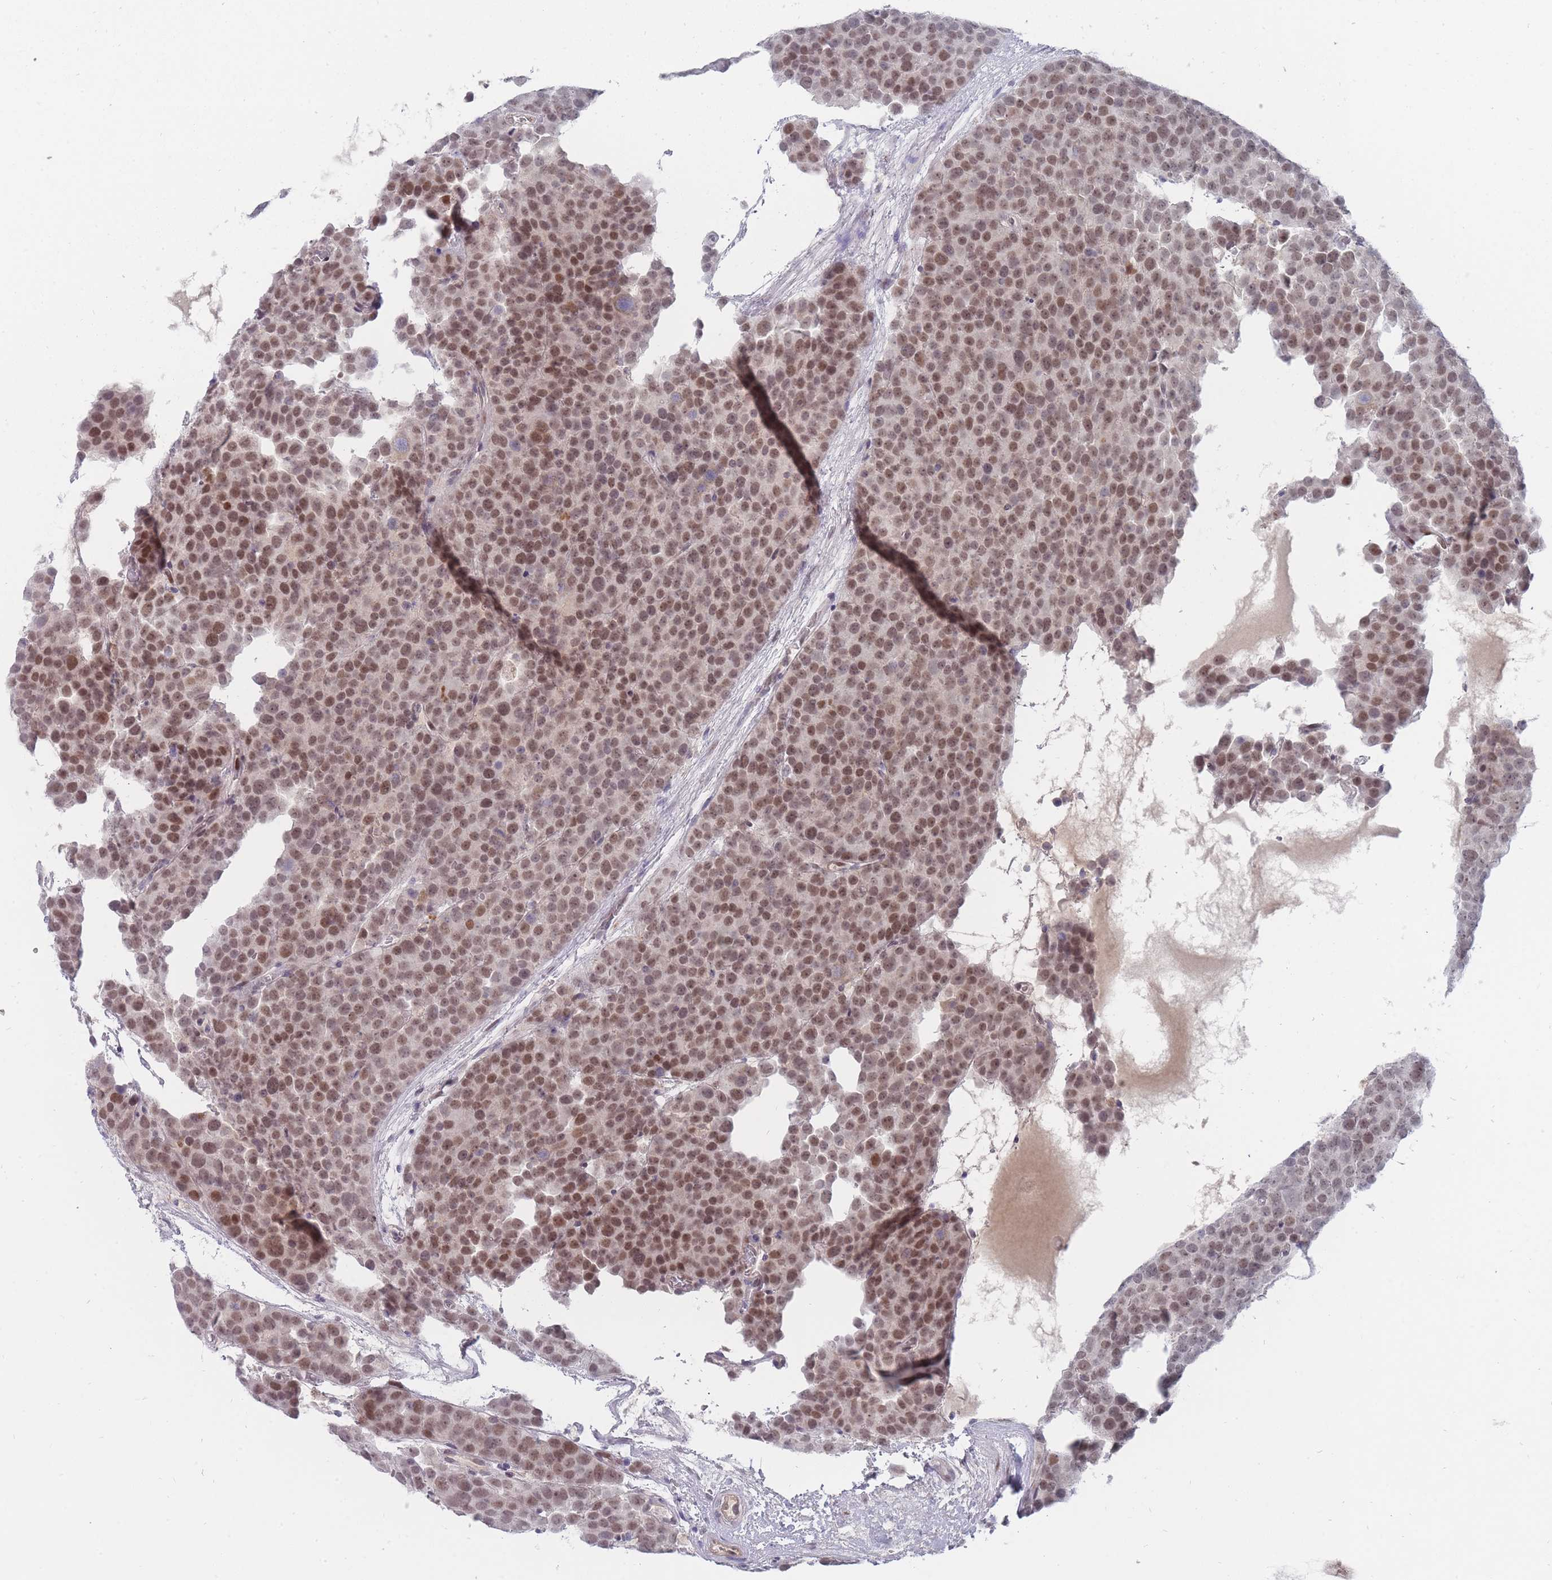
{"staining": {"intensity": "moderate", "quantity": ">75%", "location": "nuclear"}, "tissue": "testis cancer", "cell_type": "Tumor cells", "image_type": "cancer", "snomed": [{"axis": "morphology", "description": "Seminoma, NOS"}, {"axis": "topography", "description": "Testis"}], "caption": "Tumor cells show medium levels of moderate nuclear staining in about >75% of cells in human testis seminoma.", "gene": "GINS1", "patient": {"sex": "male", "age": 71}}